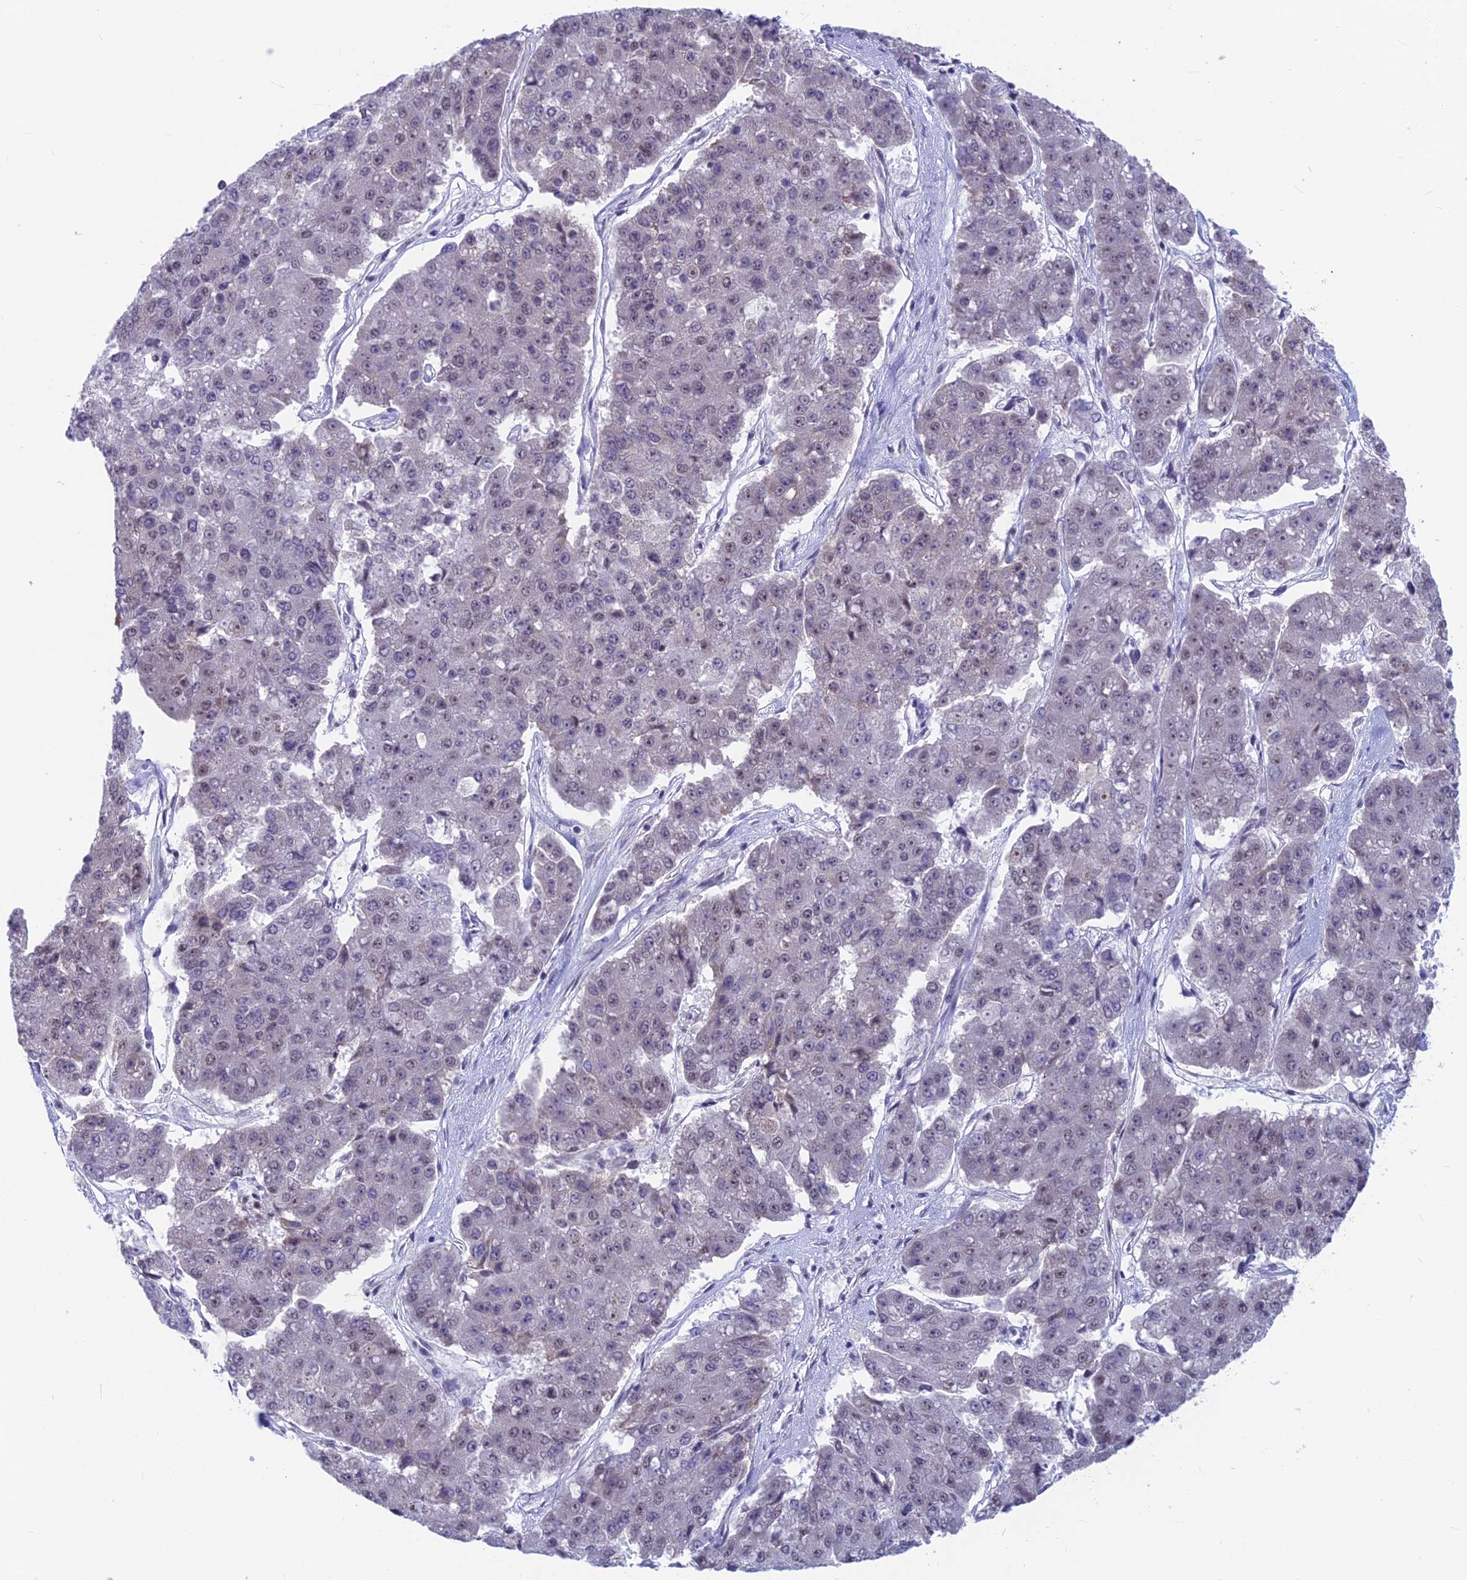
{"staining": {"intensity": "weak", "quantity": "<25%", "location": "nuclear"}, "tissue": "pancreatic cancer", "cell_type": "Tumor cells", "image_type": "cancer", "snomed": [{"axis": "morphology", "description": "Adenocarcinoma, NOS"}, {"axis": "topography", "description": "Pancreas"}], "caption": "IHC micrograph of neoplastic tissue: adenocarcinoma (pancreatic) stained with DAB (3,3'-diaminobenzidine) exhibits no significant protein expression in tumor cells. The staining was performed using DAB to visualize the protein expression in brown, while the nuclei were stained in blue with hematoxylin (Magnification: 20x).", "gene": "SRSF5", "patient": {"sex": "male", "age": 50}}